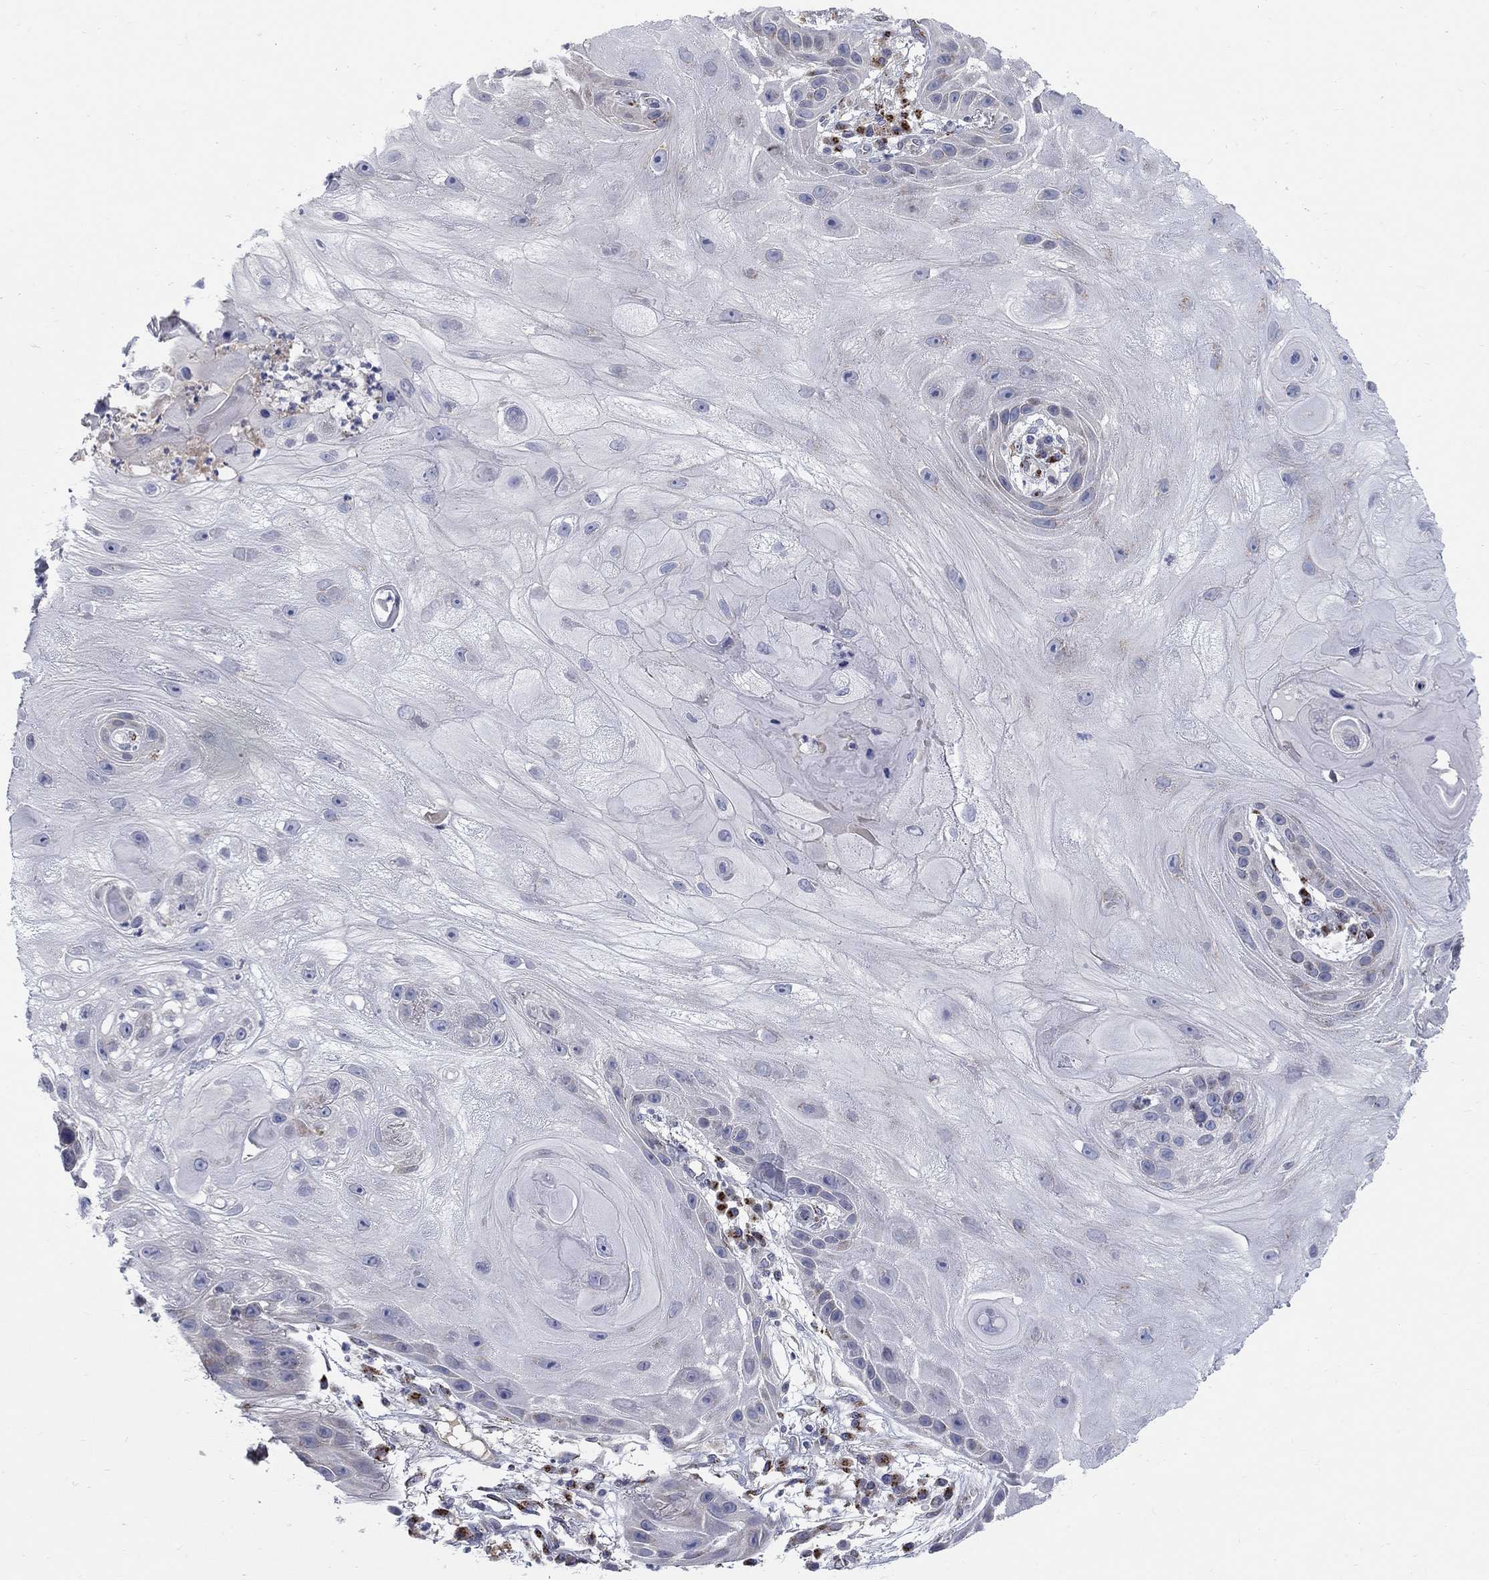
{"staining": {"intensity": "negative", "quantity": "none", "location": "none"}, "tissue": "skin cancer", "cell_type": "Tumor cells", "image_type": "cancer", "snomed": [{"axis": "morphology", "description": "Normal tissue, NOS"}, {"axis": "morphology", "description": "Squamous cell carcinoma, NOS"}, {"axis": "topography", "description": "Skin"}], "caption": "Squamous cell carcinoma (skin) was stained to show a protein in brown. There is no significant staining in tumor cells.", "gene": "PANK3", "patient": {"sex": "male", "age": 79}}